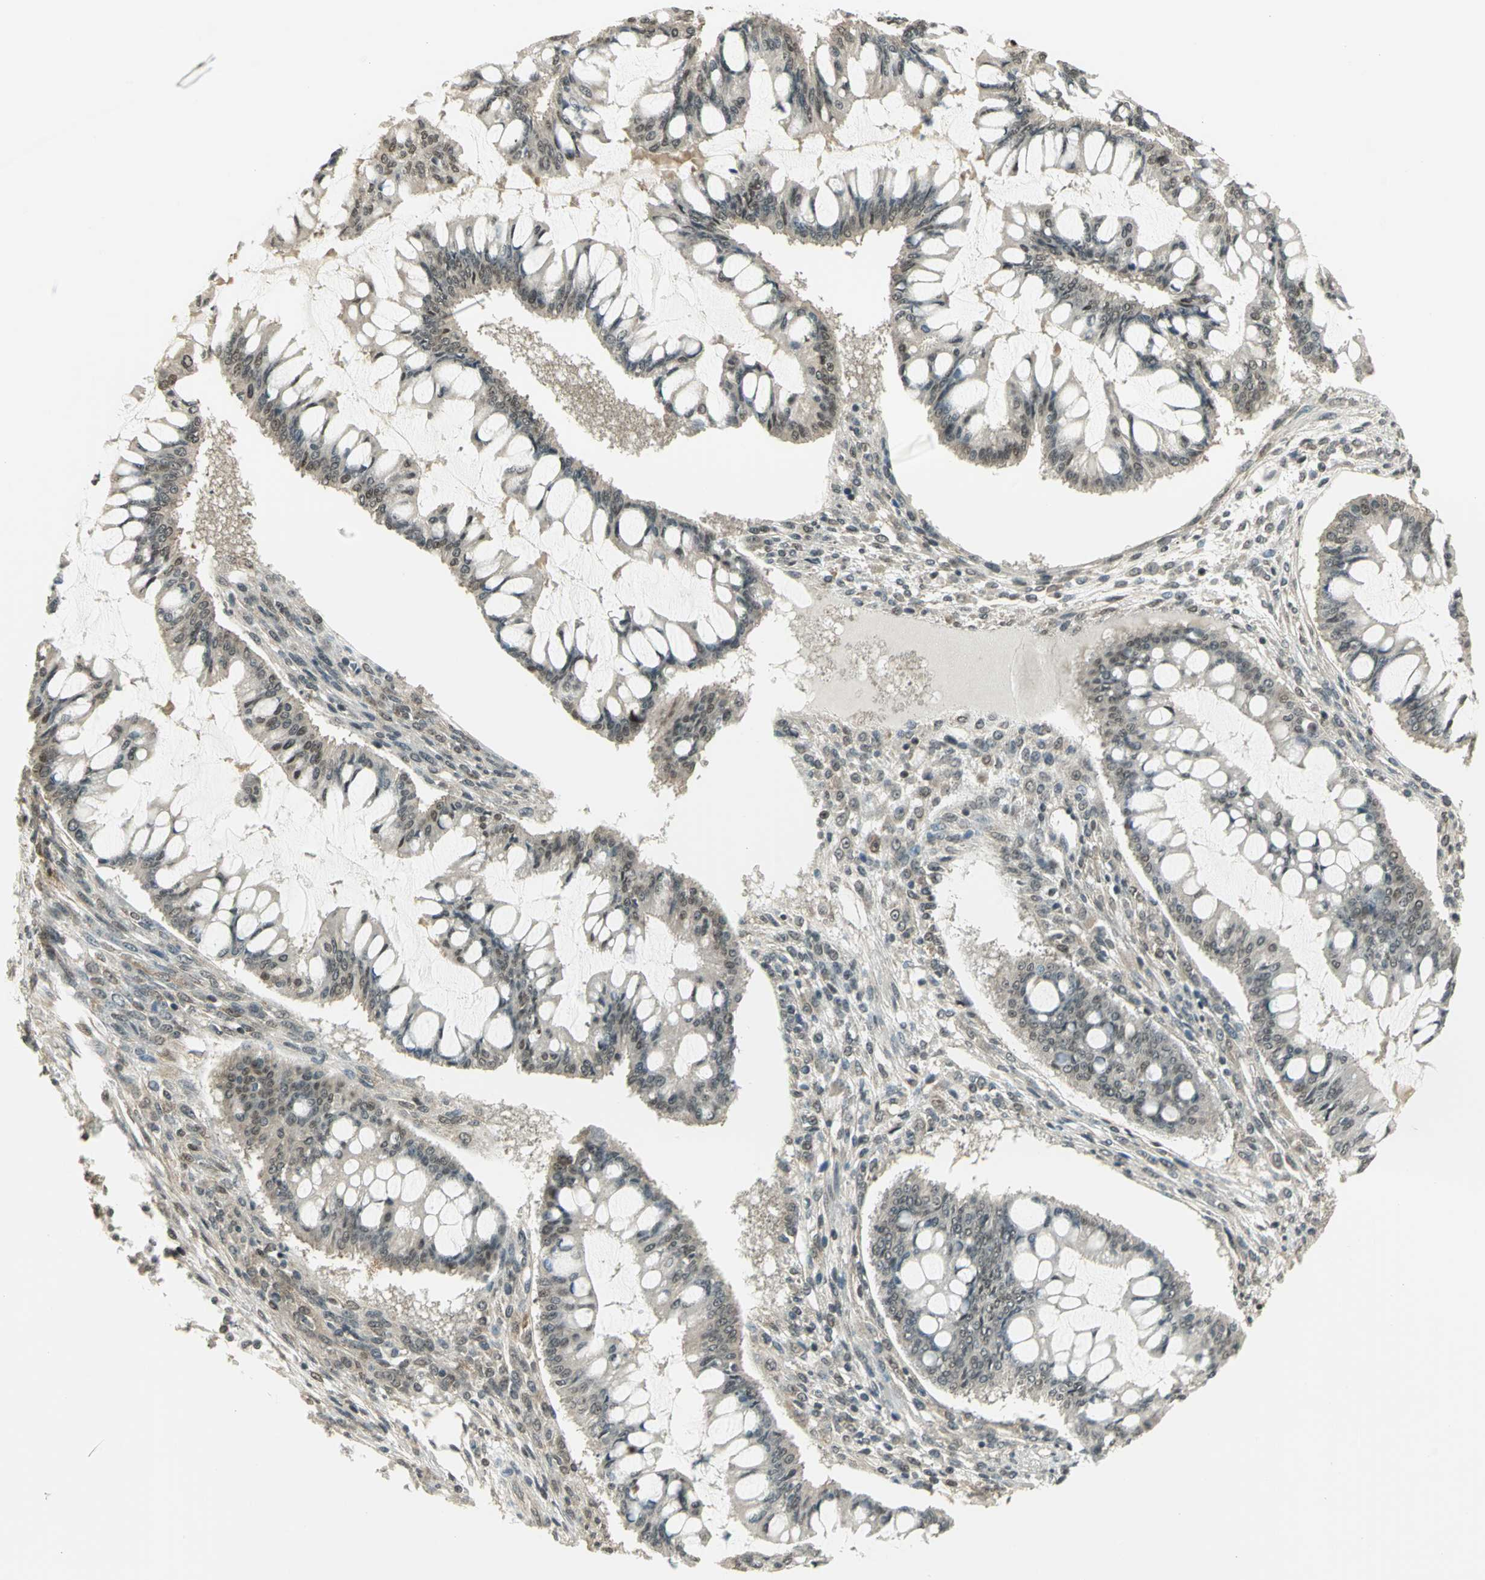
{"staining": {"intensity": "weak", "quantity": ">75%", "location": "cytoplasmic/membranous"}, "tissue": "ovarian cancer", "cell_type": "Tumor cells", "image_type": "cancer", "snomed": [{"axis": "morphology", "description": "Cystadenocarcinoma, mucinous, NOS"}, {"axis": "topography", "description": "Ovary"}], "caption": "A brown stain highlights weak cytoplasmic/membranous expression of a protein in ovarian cancer tumor cells.", "gene": "CDC34", "patient": {"sex": "female", "age": 73}}